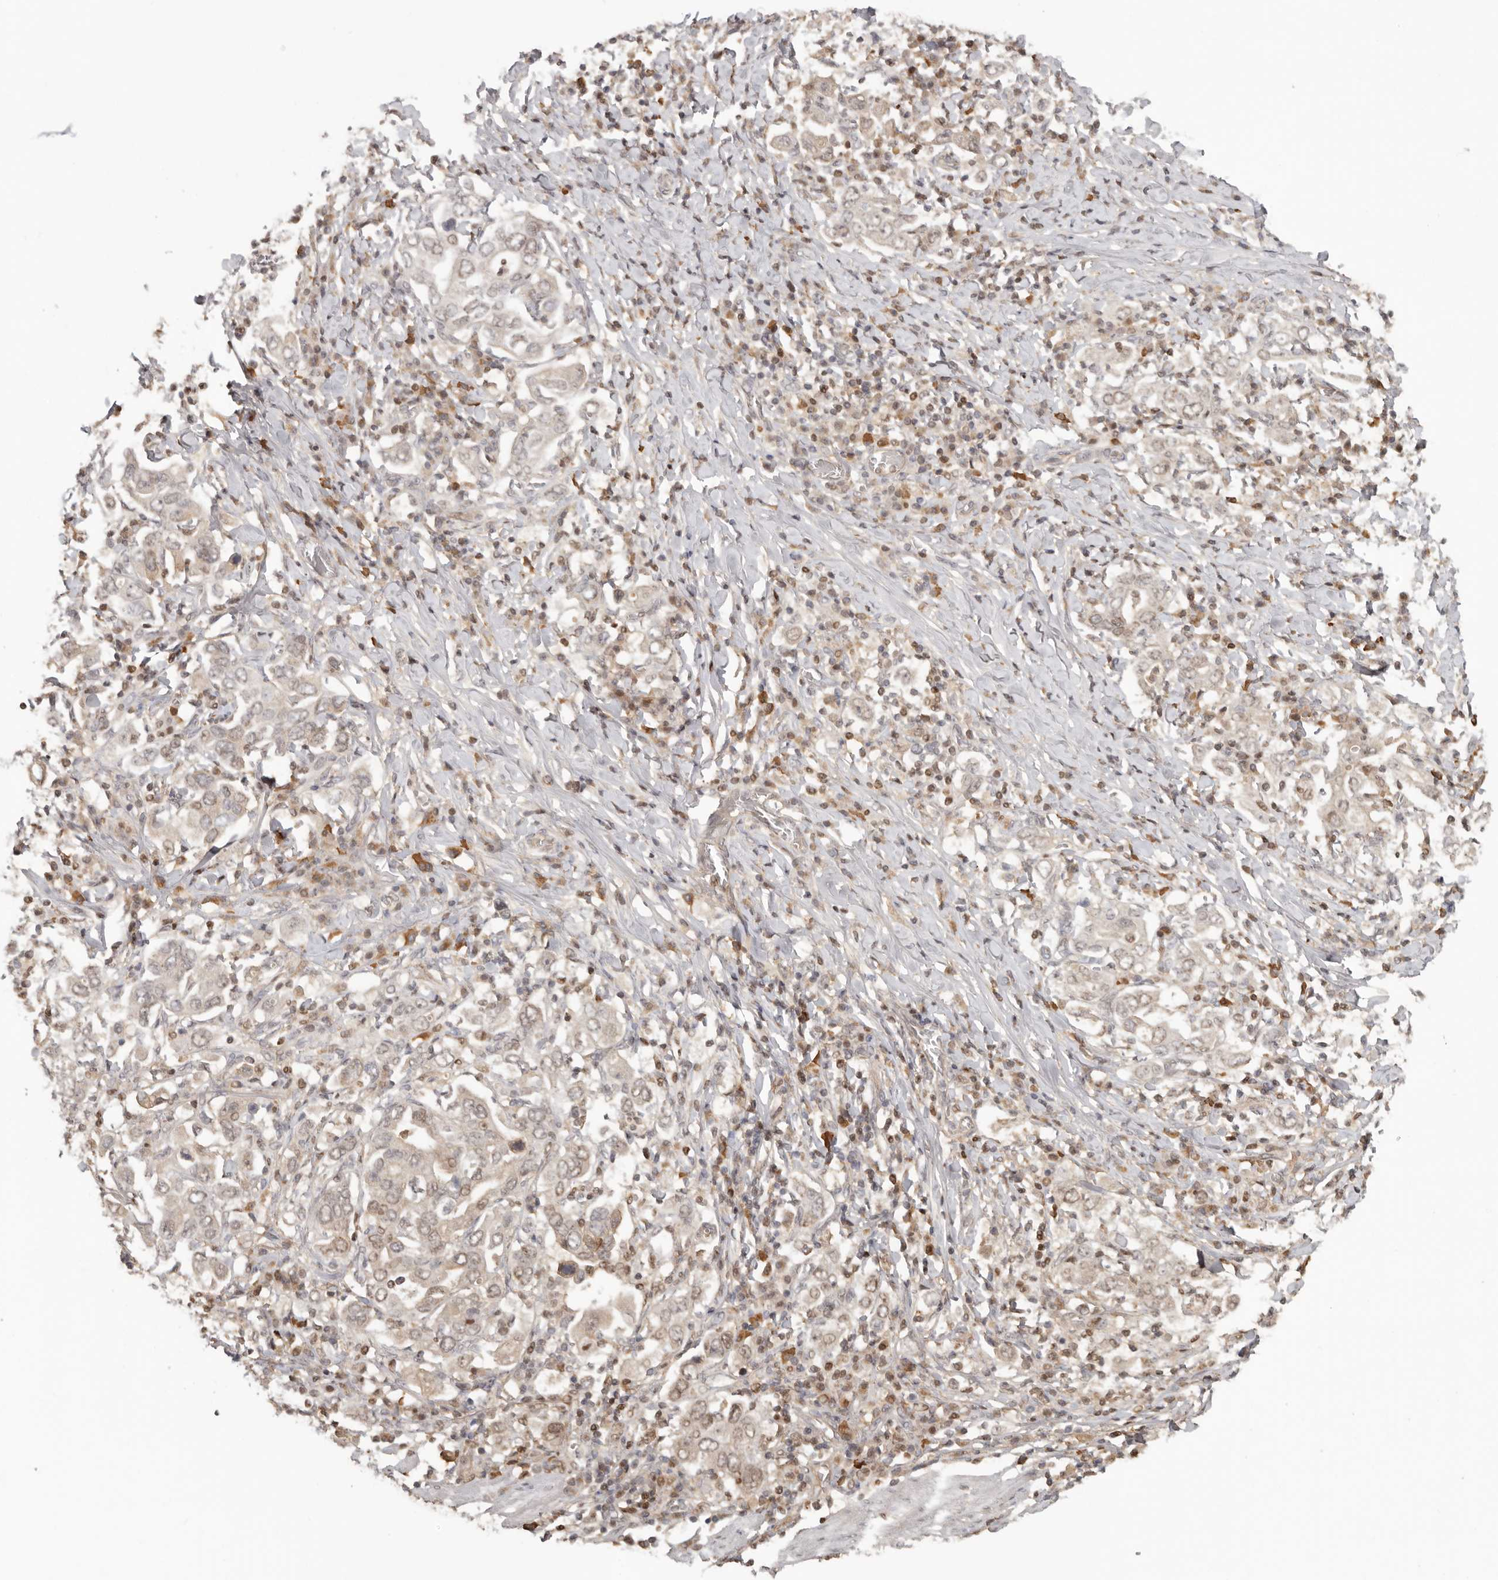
{"staining": {"intensity": "negative", "quantity": "none", "location": "none"}, "tissue": "stomach cancer", "cell_type": "Tumor cells", "image_type": "cancer", "snomed": [{"axis": "morphology", "description": "Adenocarcinoma, NOS"}, {"axis": "topography", "description": "Stomach, upper"}], "caption": "The photomicrograph demonstrates no staining of tumor cells in stomach adenocarcinoma.", "gene": "PSMA5", "patient": {"sex": "male", "age": 62}}